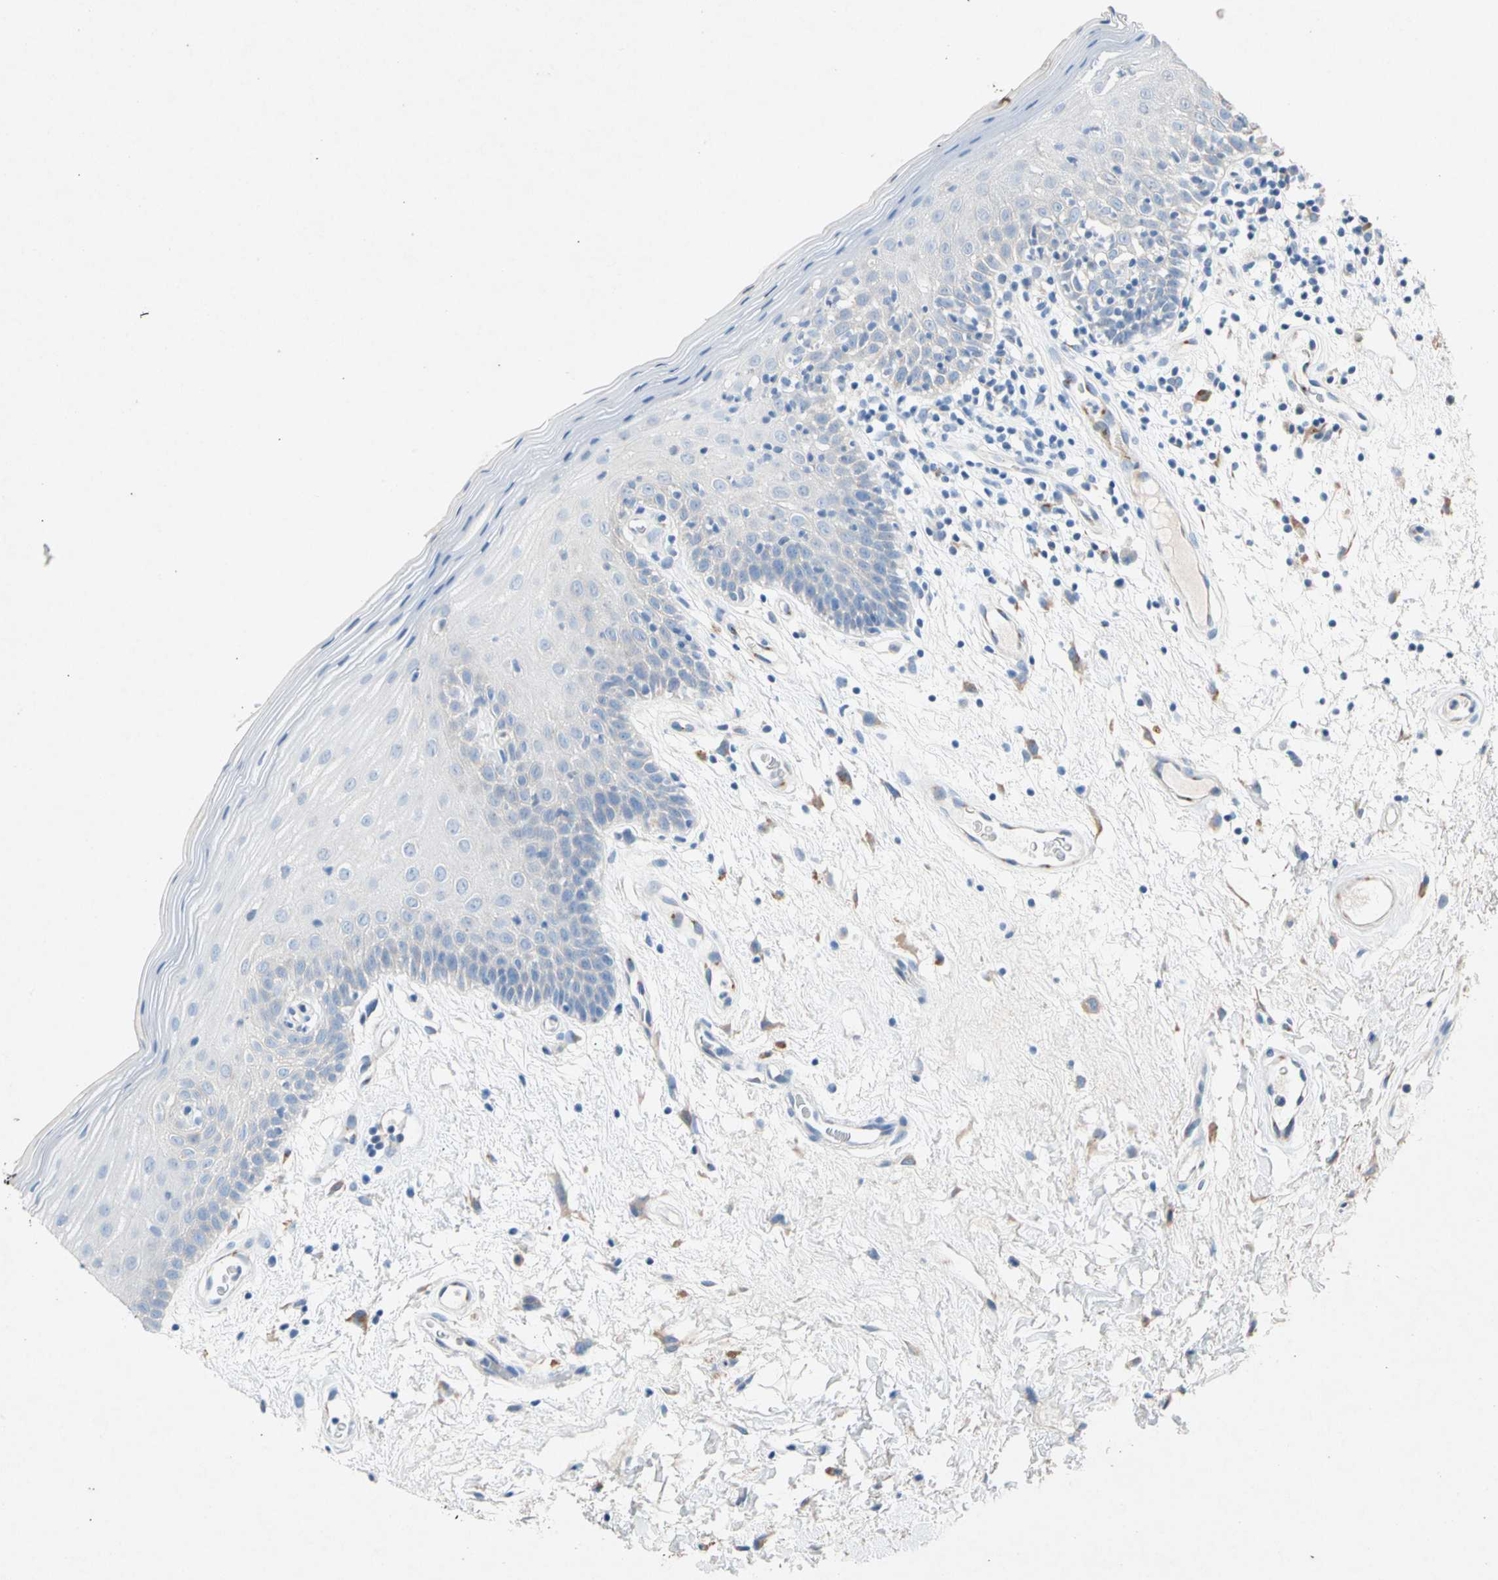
{"staining": {"intensity": "negative", "quantity": "none", "location": "none"}, "tissue": "oral mucosa", "cell_type": "Squamous epithelial cells", "image_type": "normal", "snomed": [{"axis": "morphology", "description": "Normal tissue, NOS"}, {"axis": "morphology", "description": "Squamous cell carcinoma, NOS"}, {"axis": "topography", "description": "Skeletal muscle"}, {"axis": "topography", "description": "Oral tissue"}, {"axis": "topography", "description": "Head-Neck"}], "caption": "IHC histopathology image of benign oral mucosa: human oral mucosa stained with DAB demonstrates no significant protein staining in squamous epithelial cells. (Brightfield microscopy of DAB immunohistochemistry (IHC) at high magnification).", "gene": "GASK1B", "patient": {"sex": "male", "age": 71}}